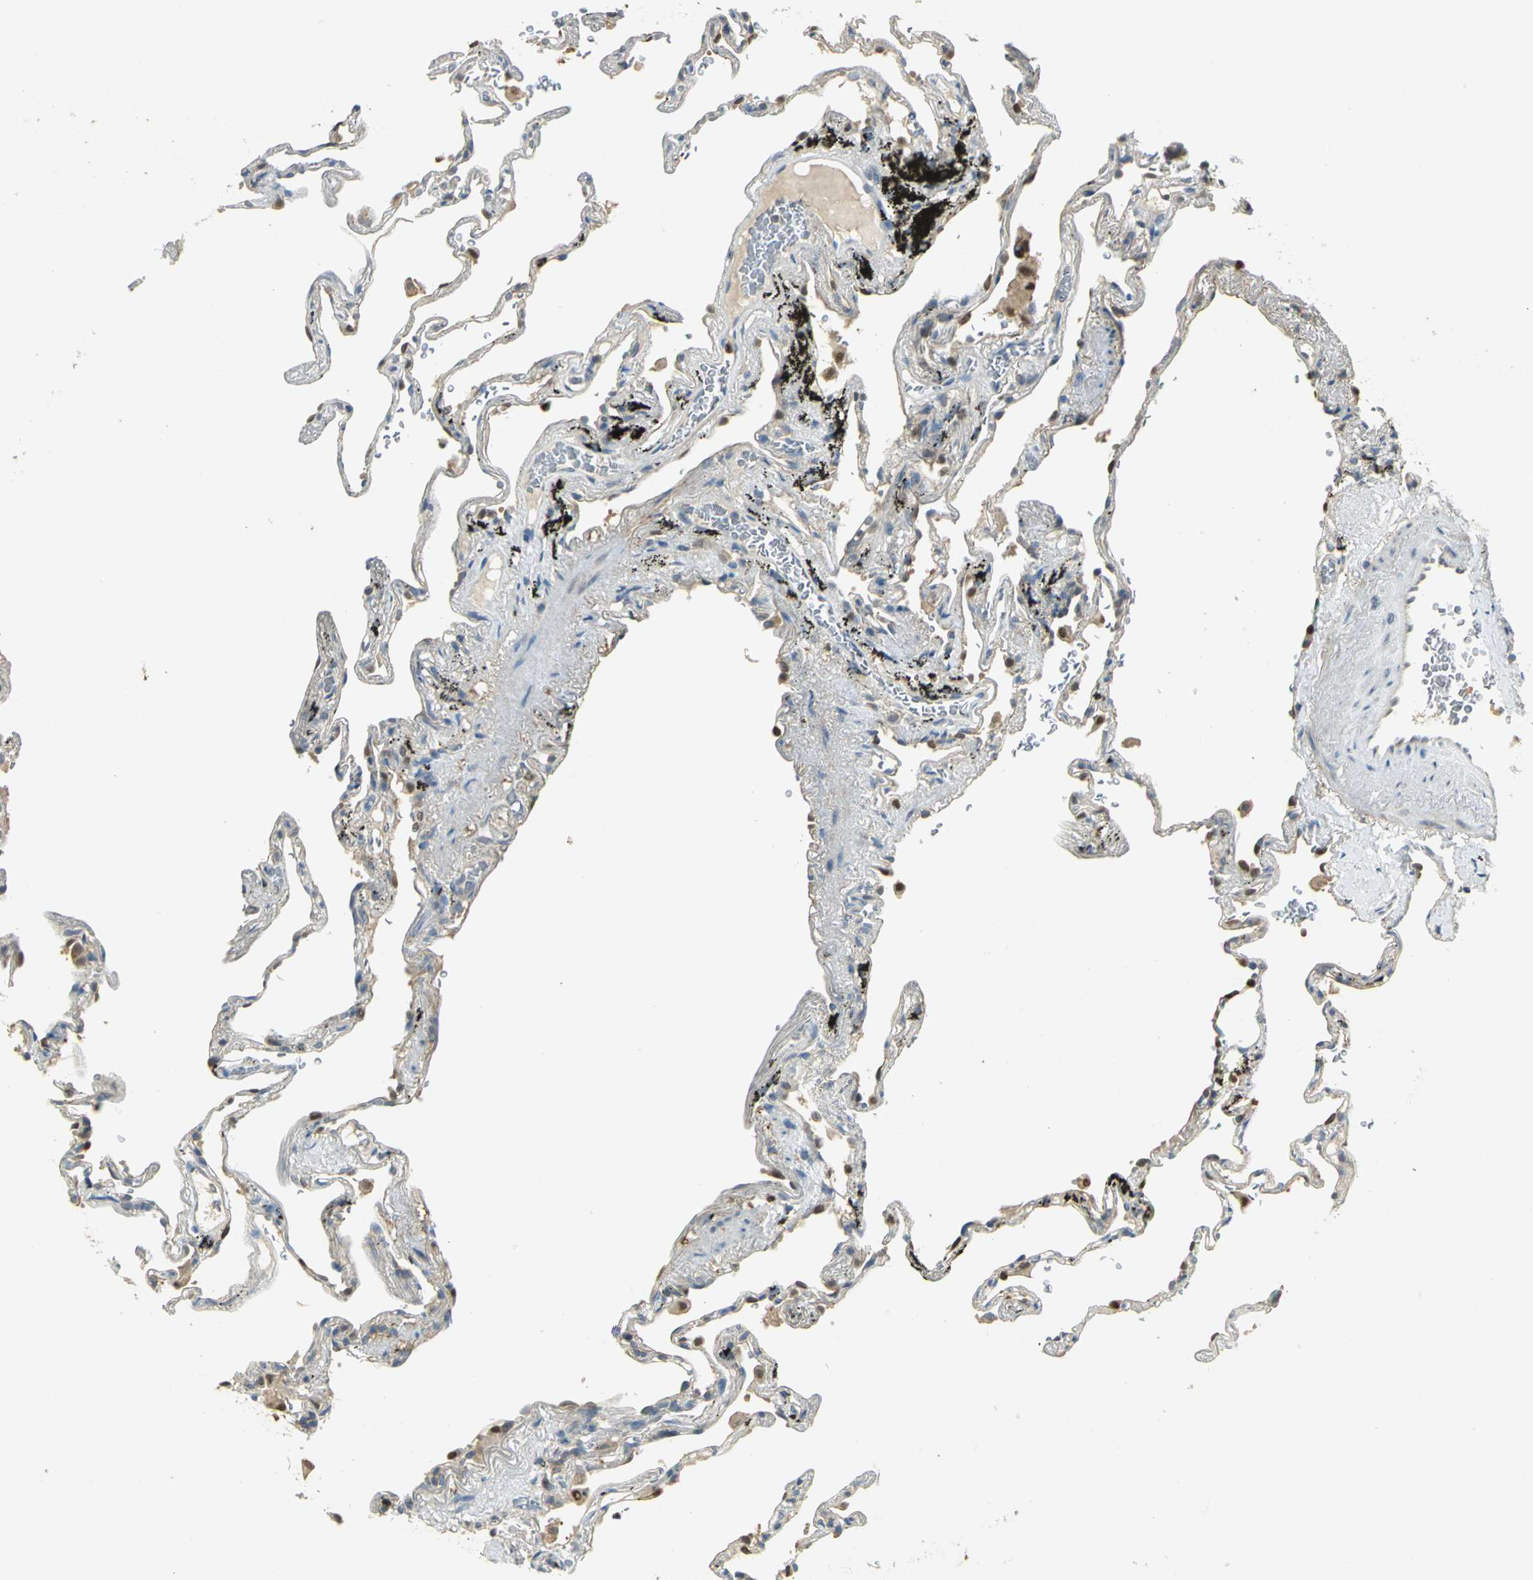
{"staining": {"intensity": "moderate", "quantity": "<25%", "location": "nuclear"}, "tissue": "lung", "cell_type": "Alveolar cells", "image_type": "normal", "snomed": [{"axis": "morphology", "description": "Normal tissue, NOS"}, {"axis": "morphology", "description": "Inflammation, NOS"}, {"axis": "topography", "description": "Lung"}], "caption": "Immunohistochemical staining of benign human lung exhibits <25% levels of moderate nuclear protein expression in approximately <25% of alveolar cells. (DAB (3,3'-diaminobenzidine) IHC, brown staining for protein, blue staining for nuclei).", "gene": "BIRC2", "patient": {"sex": "male", "age": 69}}